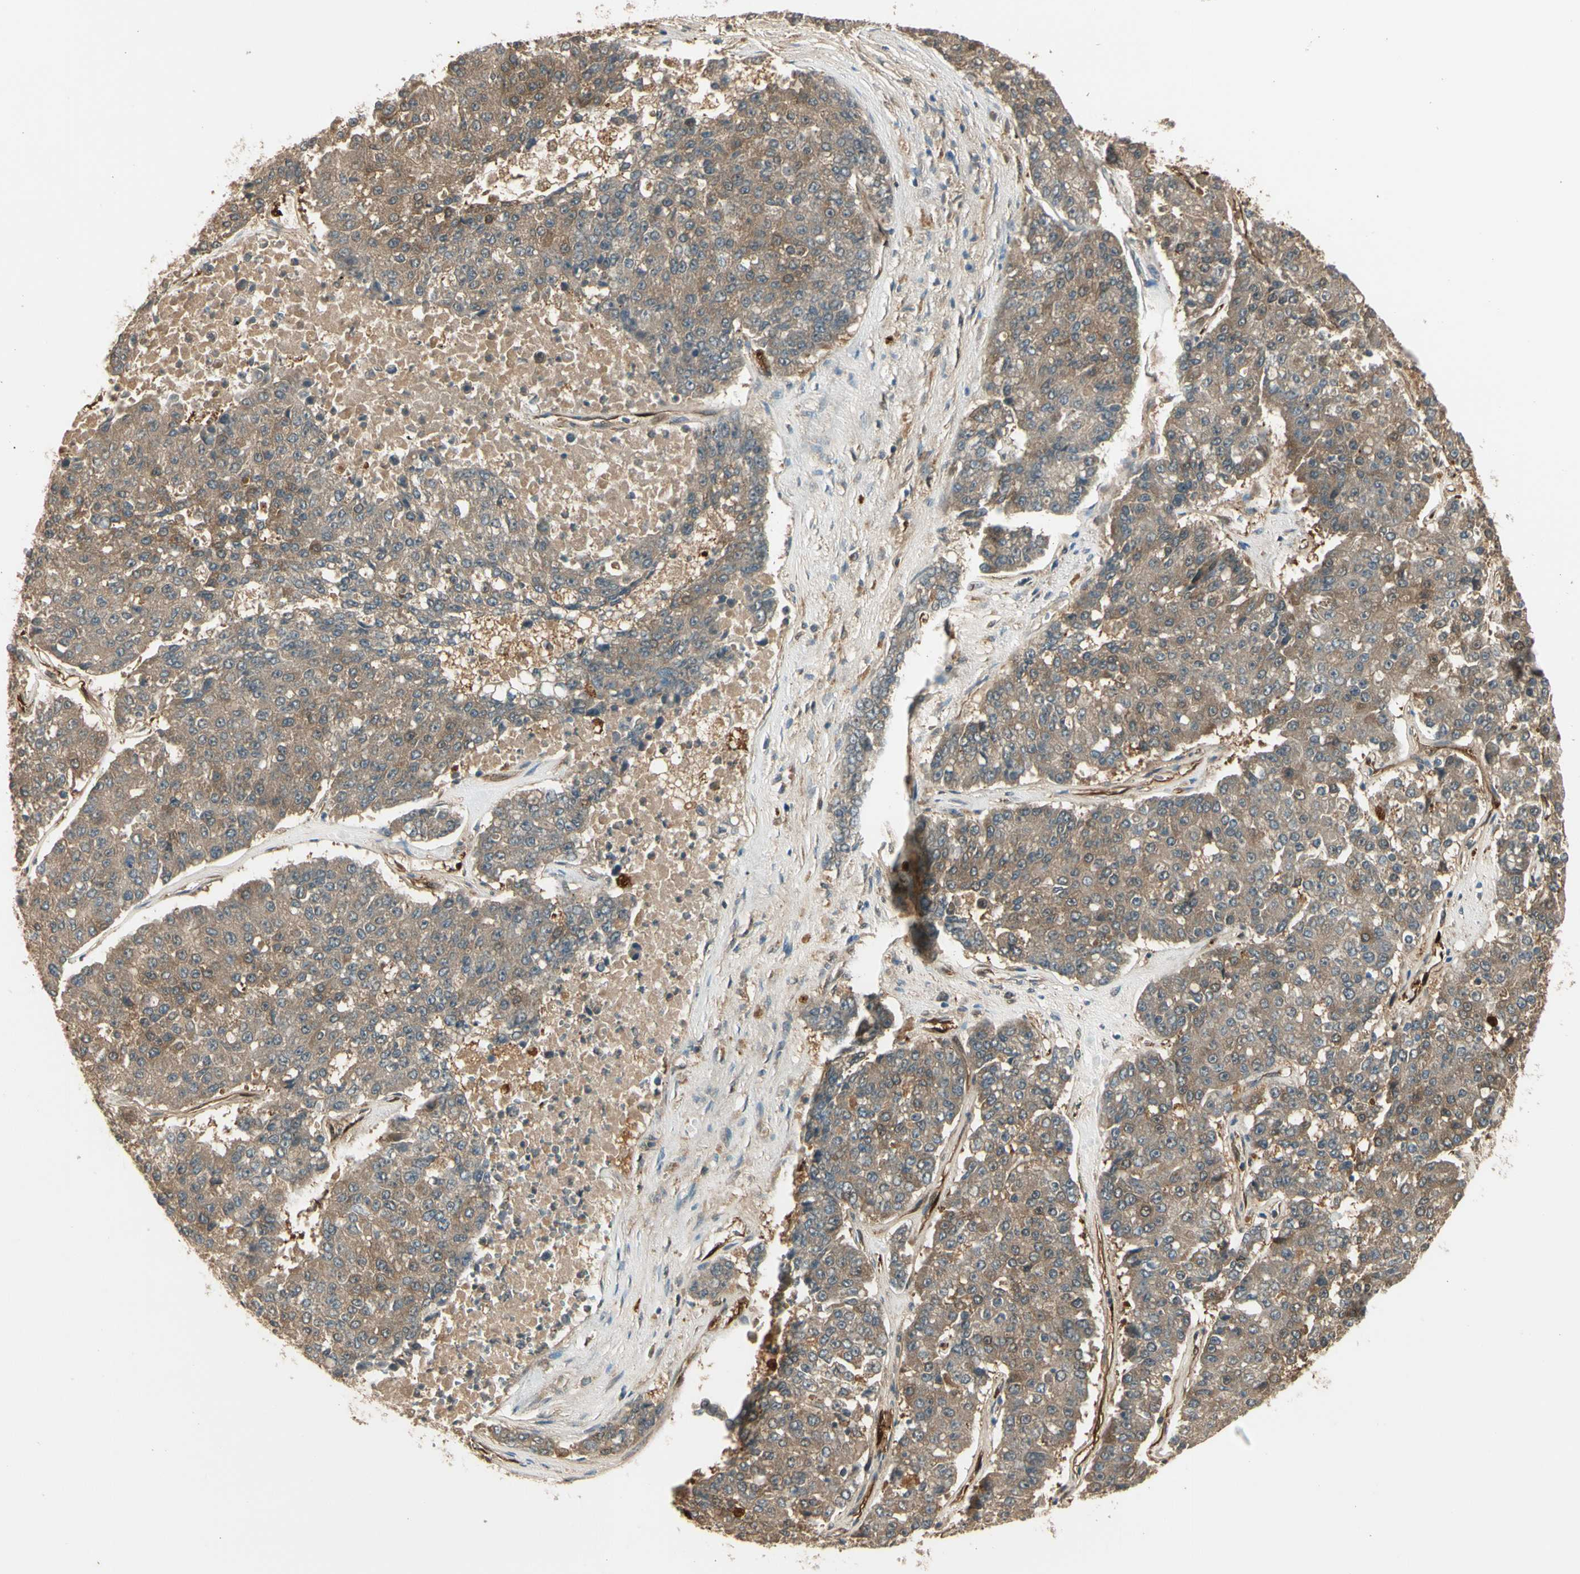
{"staining": {"intensity": "moderate", "quantity": ">75%", "location": "cytoplasmic/membranous"}, "tissue": "pancreatic cancer", "cell_type": "Tumor cells", "image_type": "cancer", "snomed": [{"axis": "morphology", "description": "Adenocarcinoma, NOS"}, {"axis": "topography", "description": "Pancreas"}], "caption": "DAB immunohistochemical staining of human pancreatic cancer displays moderate cytoplasmic/membranous protein positivity in approximately >75% of tumor cells. (brown staining indicates protein expression, while blue staining denotes nuclei).", "gene": "SERPINB6", "patient": {"sex": "male", "age": 50}}